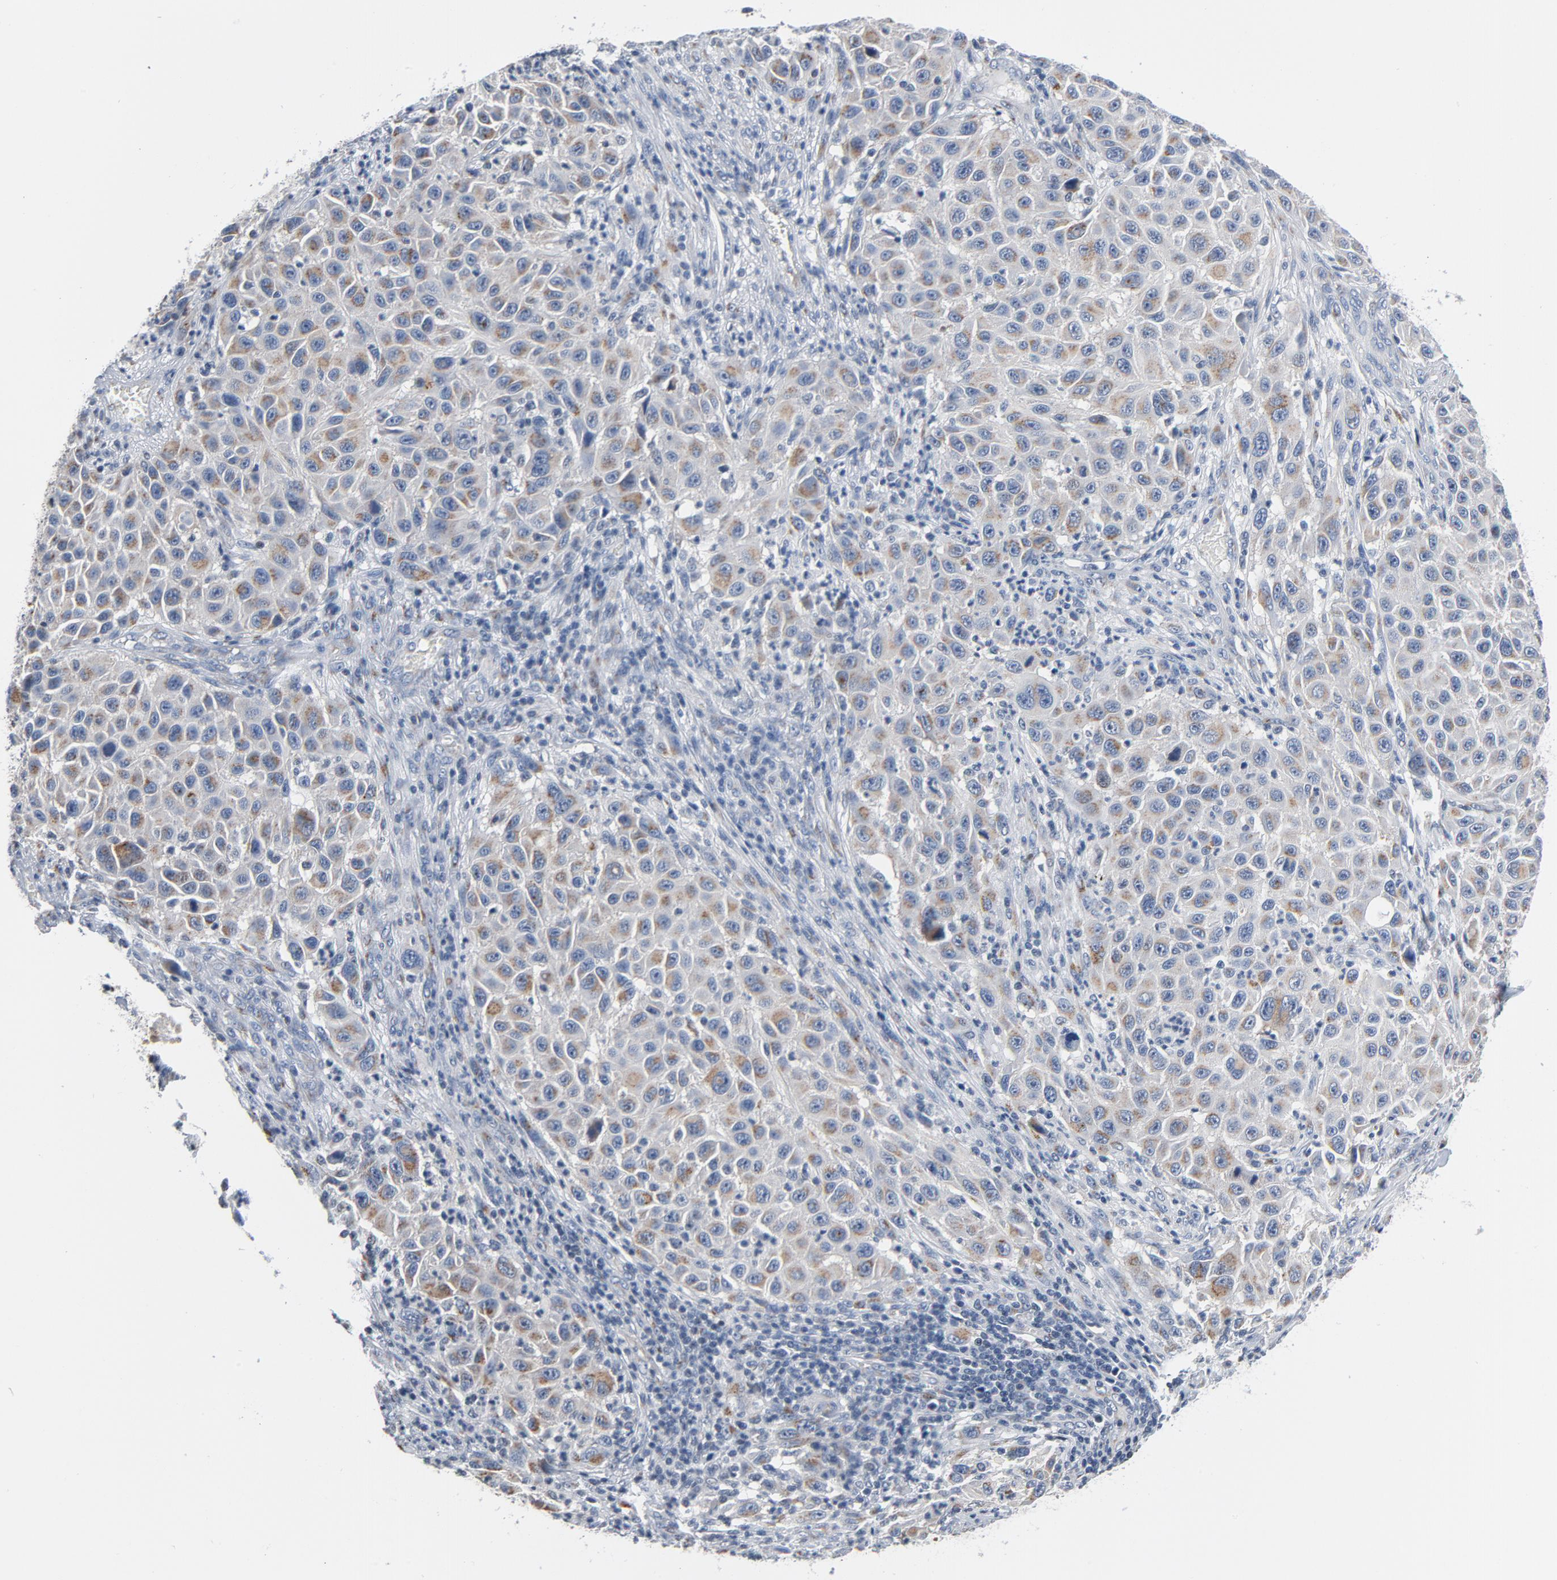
{"staining": {"intensity": "moderate", "quantity": "25%-75%", "location": "cytoplasmic/membranous"}, "tissue": "melanoma", "cell_type": "Tumor cells", "image_type": "cancer", "snomed": [{"axis": "morphology", "description": "Malignant melanoma, Metastatic site"}, {"axis": "topography", "description": "Lymph node"}], "caption": "Immunohistochemical staining of human malignant melanoma (metastatic site) reveals medium levels of moderate cytoplasmic/membranous protein staining in about 25%-75% of tumor cells.", "gene": "YIPF6", "patient": {"sex": "male", "age": 61}}